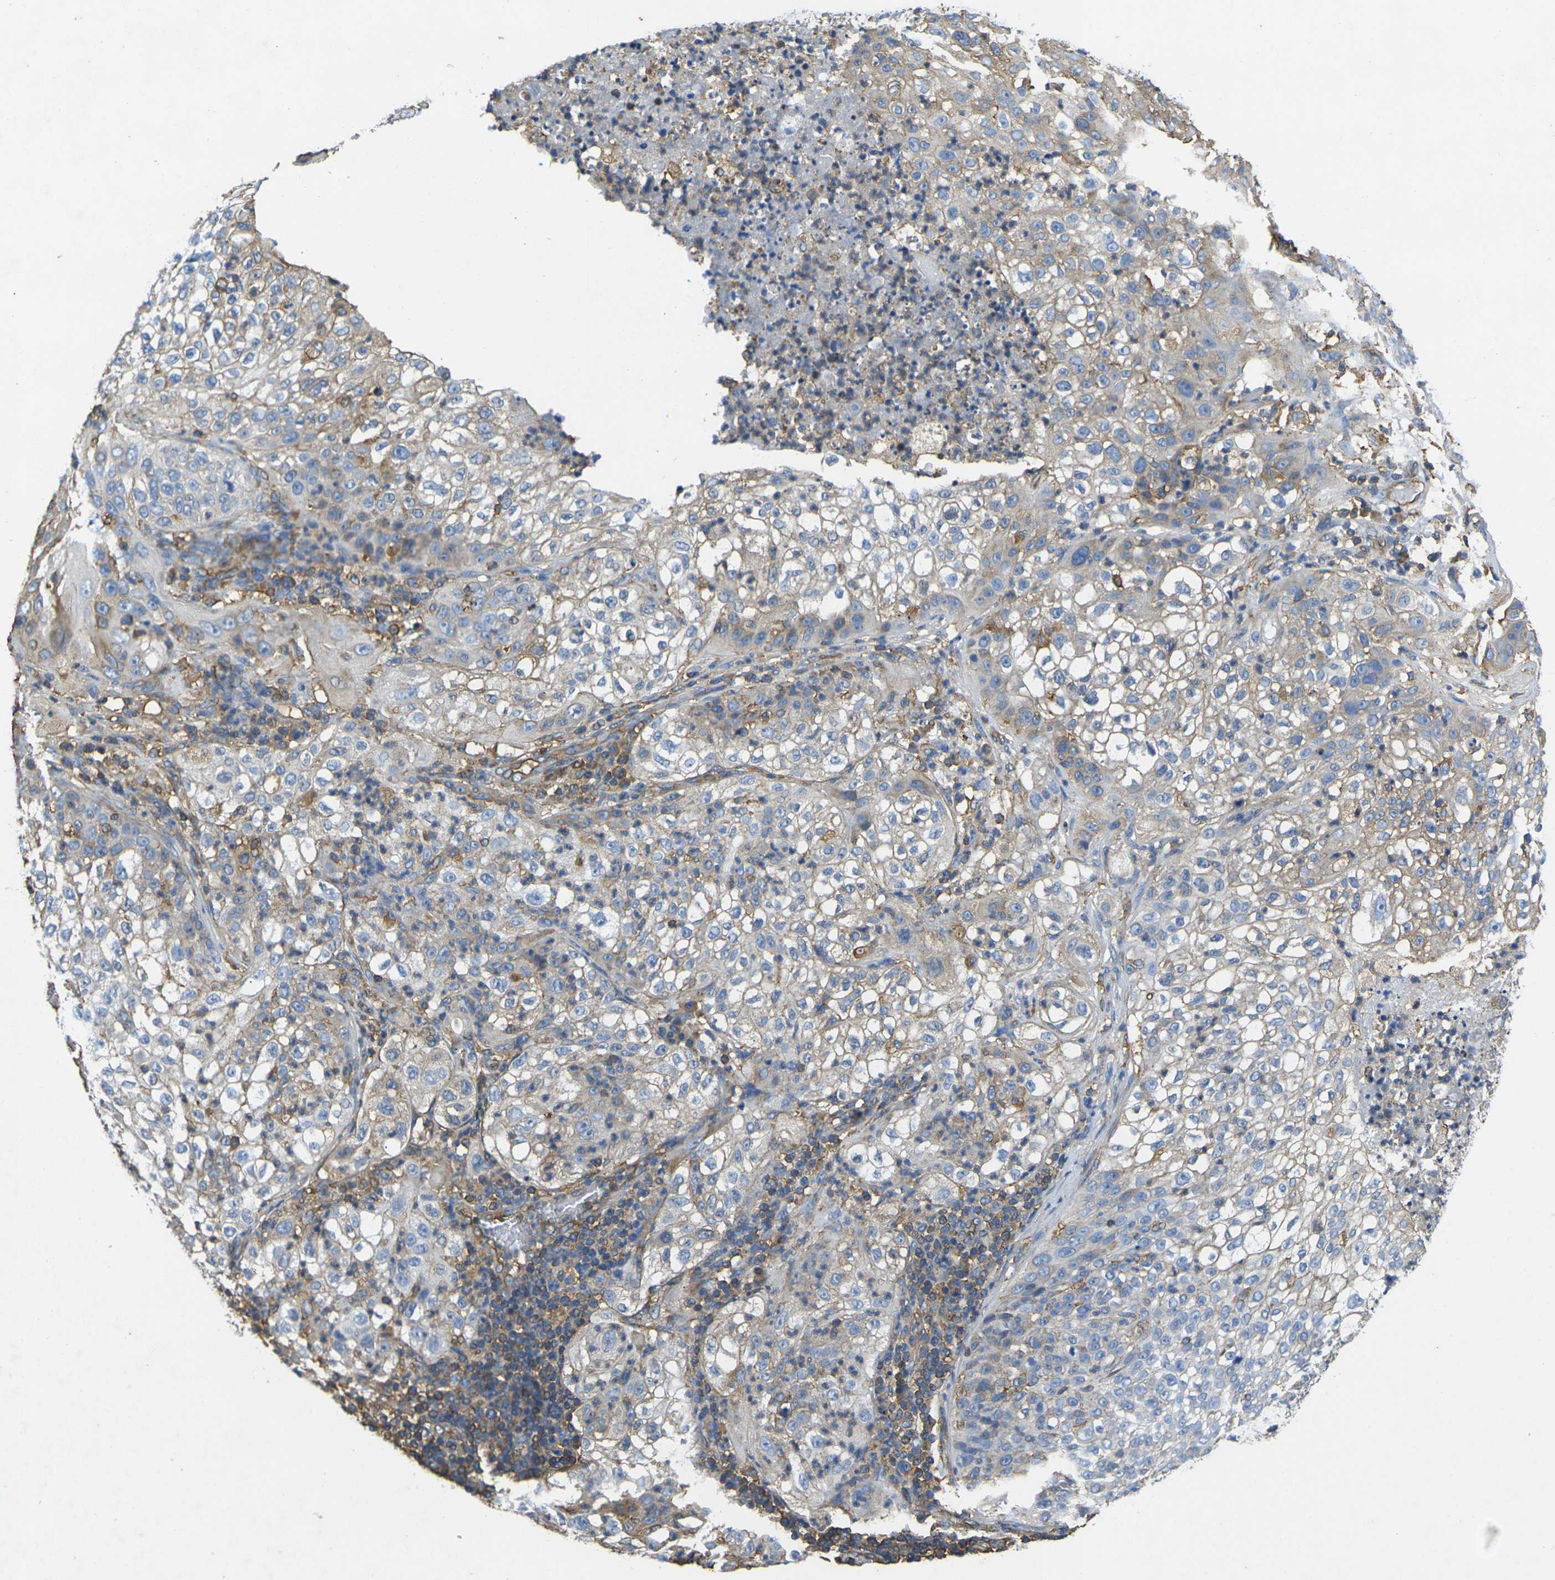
{"staining": {"intensity": "weak", "quantity": "<25%", "location": "cytoplasmic/membranous"}, "tissue": "lung cancer", "cell_type": "Tumor cells", "image_type": "cancer", "snomed": [{"axis": "morphology", "description": "Inflammation, NOS"}, {"axis": "morphology", "description": "Squamous cell carcinoma, NOS"}, {"axis": "topography", "description": "Lymph node"}, {"axis": "topography", "description": "Soft tissue"}, {"axis": "topography", "description": "Lung"}], "caption": "Immunohistochemistry micrograph of neoplastic tissue: human lung cancer (squamous cell carcinoma) stained with DAB reveals no significant protein expression in tumor cells.", "gene": "FAM110D", "patient": {"sex": "male", "age": 66}}